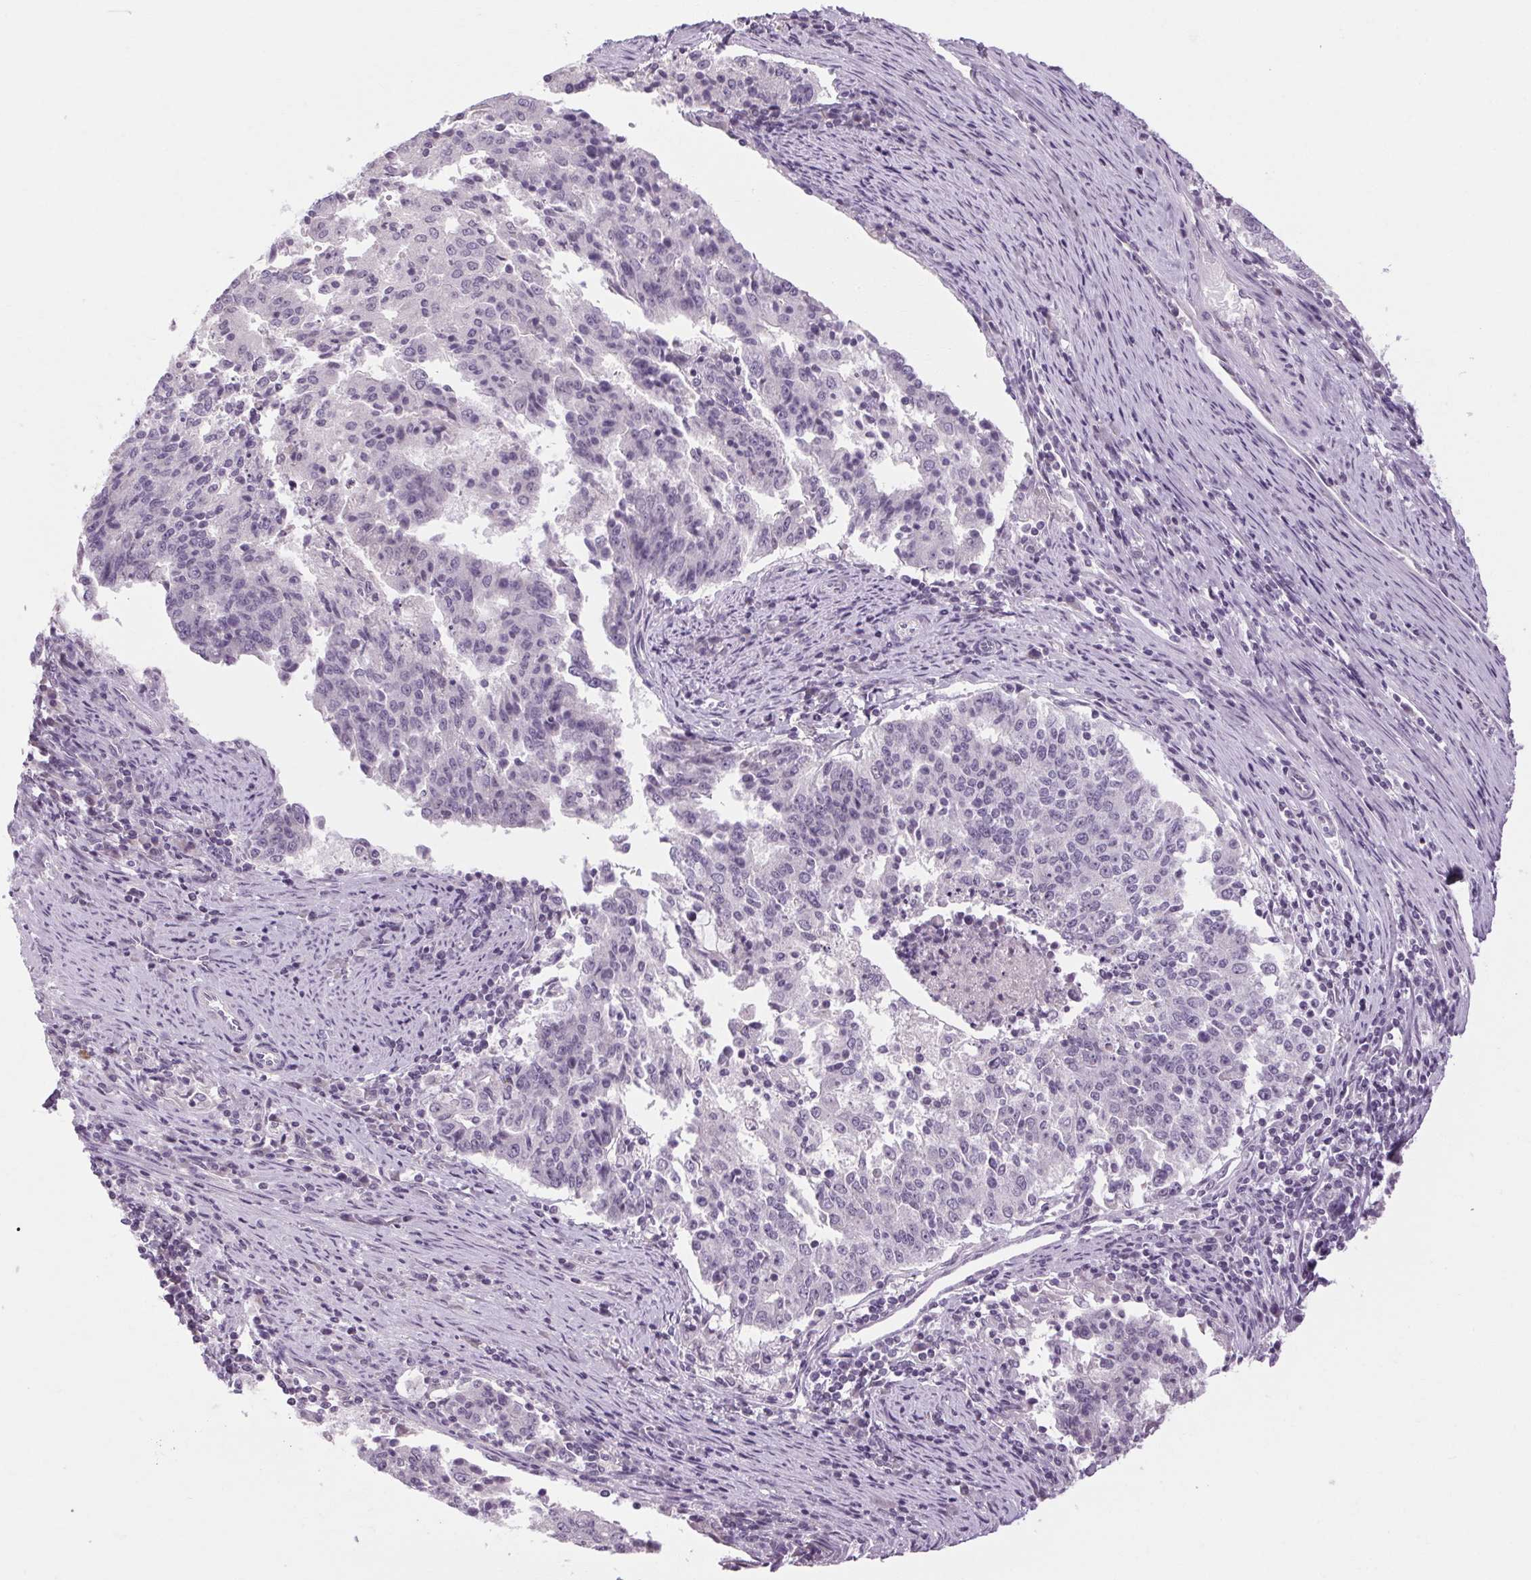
{"staining": {"intensity": "negative", "quantity": "none", "location": "none"}, "tissue": "endometrial cancer", "cell_type": "Tumor cells", "image_type": "cancer", "snomed": [{"axis": "morphology", "description": "Adenocarcinoma, NOS"}, {"axis": "topography", "description": "Endometrium"}], "caption": "This is an IHC photomicrograph of human endometrial cancer. There is no positivity in tumor cells.", "gene": "KLHL40", "patient": {"sex": "female", "age": 82}}